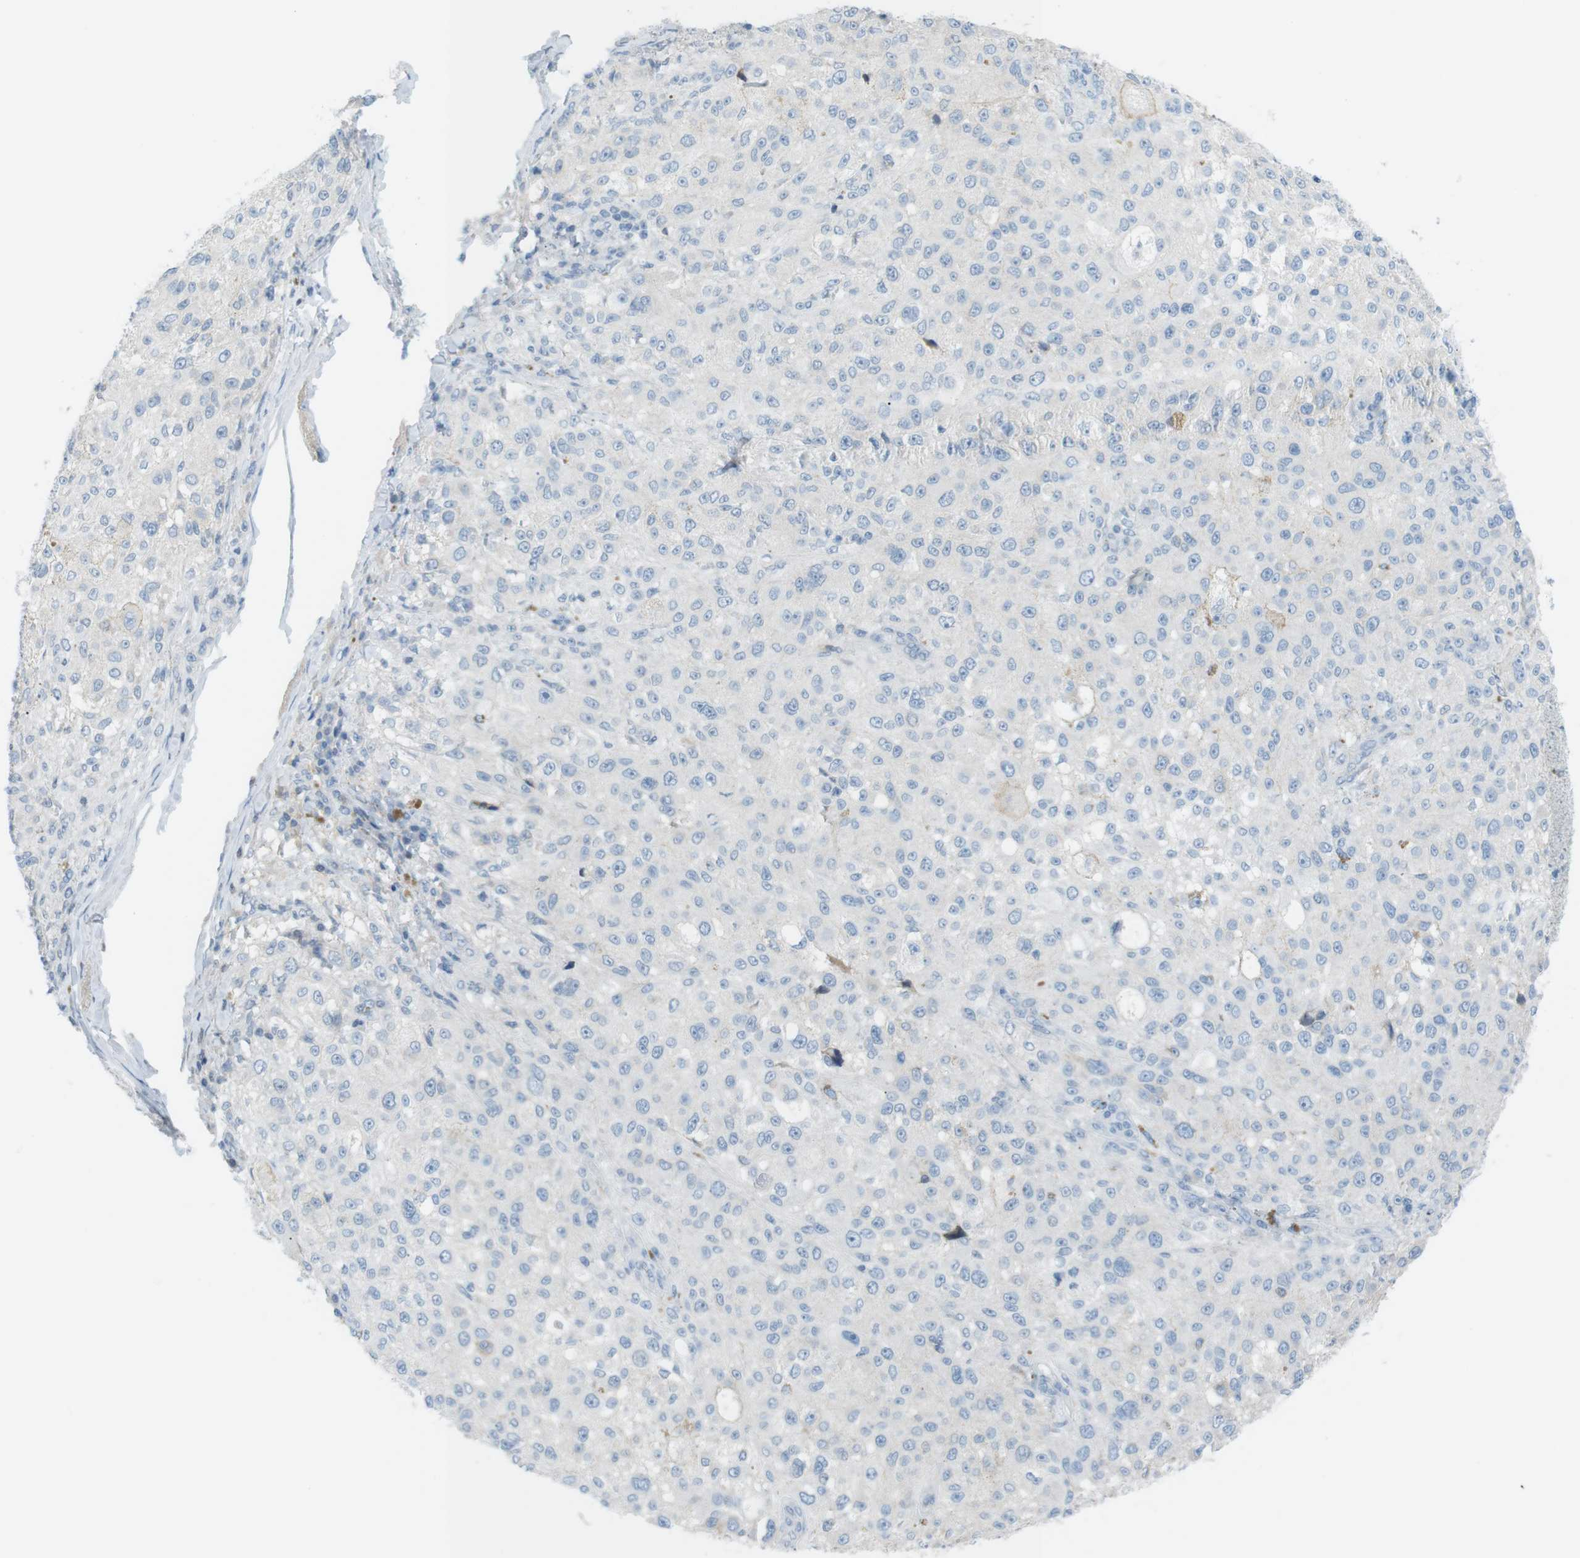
{"staining": {"intensity": "negative", "quantity": "none", "location": "none"}, "tissue": "melanoma", "cell_type": "Tumor cells", "image_type": "cancer", "snomed": [{"axis": "morphology", "description": "Necrosis, NOS"}, {"axis": "morphology", "description": "Malignant melanoma, NOS"}, {"axis": "topography", "description": "Skin"}], "caption": "Tumor cells show no significant protein staining in melanoma. Brightfield microscopy of immunohistochemistry (IHC) stained with DAB (3,3'-diaminobenzidine) (brown) and hematoxylin (blue), captured at high magnification.", "gene": "AZGP1", "patient": {"sex": "female", "age": 87}}